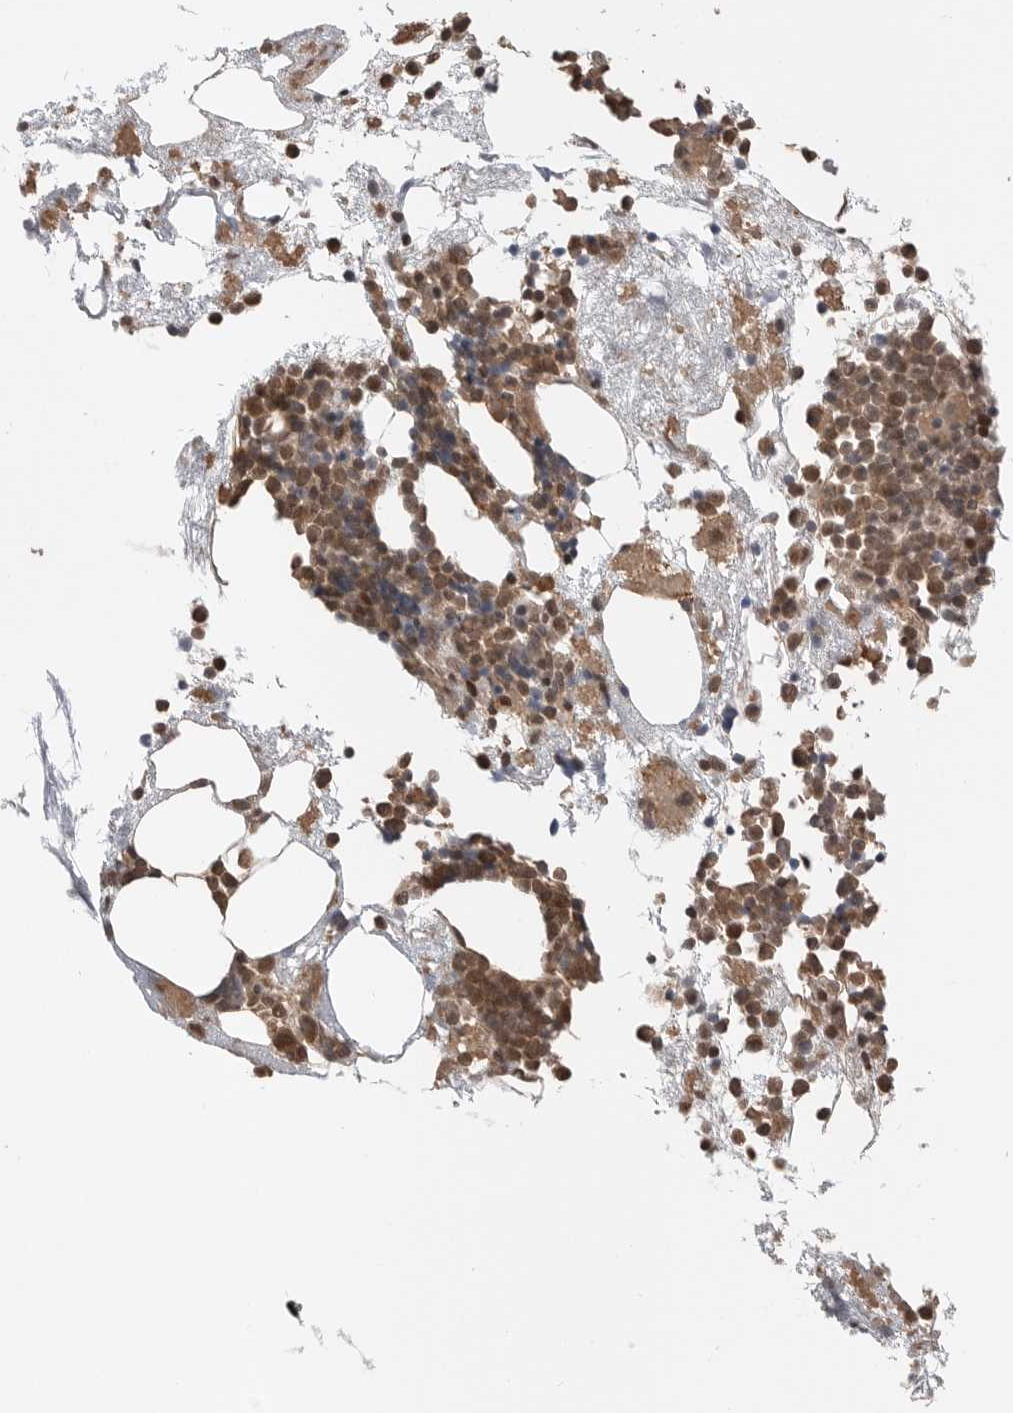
{"staining": {"intensity": "moderate", "quantity": "25%-75%", "location": "cytoplasmic/membranous"}, "tissue": "bone marrow", "cell_type": "Hematopoietic cells", "image_type": "normal", "snomed": [{"axis": "morphology", "description": "Normal tissue, NOS"}, {"axis": "morphology", "description": "Inflammation, NOS"}, {"axis": "topography", "description": "Bone marrow"}], "caption": "Brown immunohistochemical staining in normal human bone marrow reveals moderate cytoplasmic/membranous positivity in approximately 25%-75% of hematopoietic cells.", "gene": "PEAK1", "patient": {"sex": "female", "age": 81}}